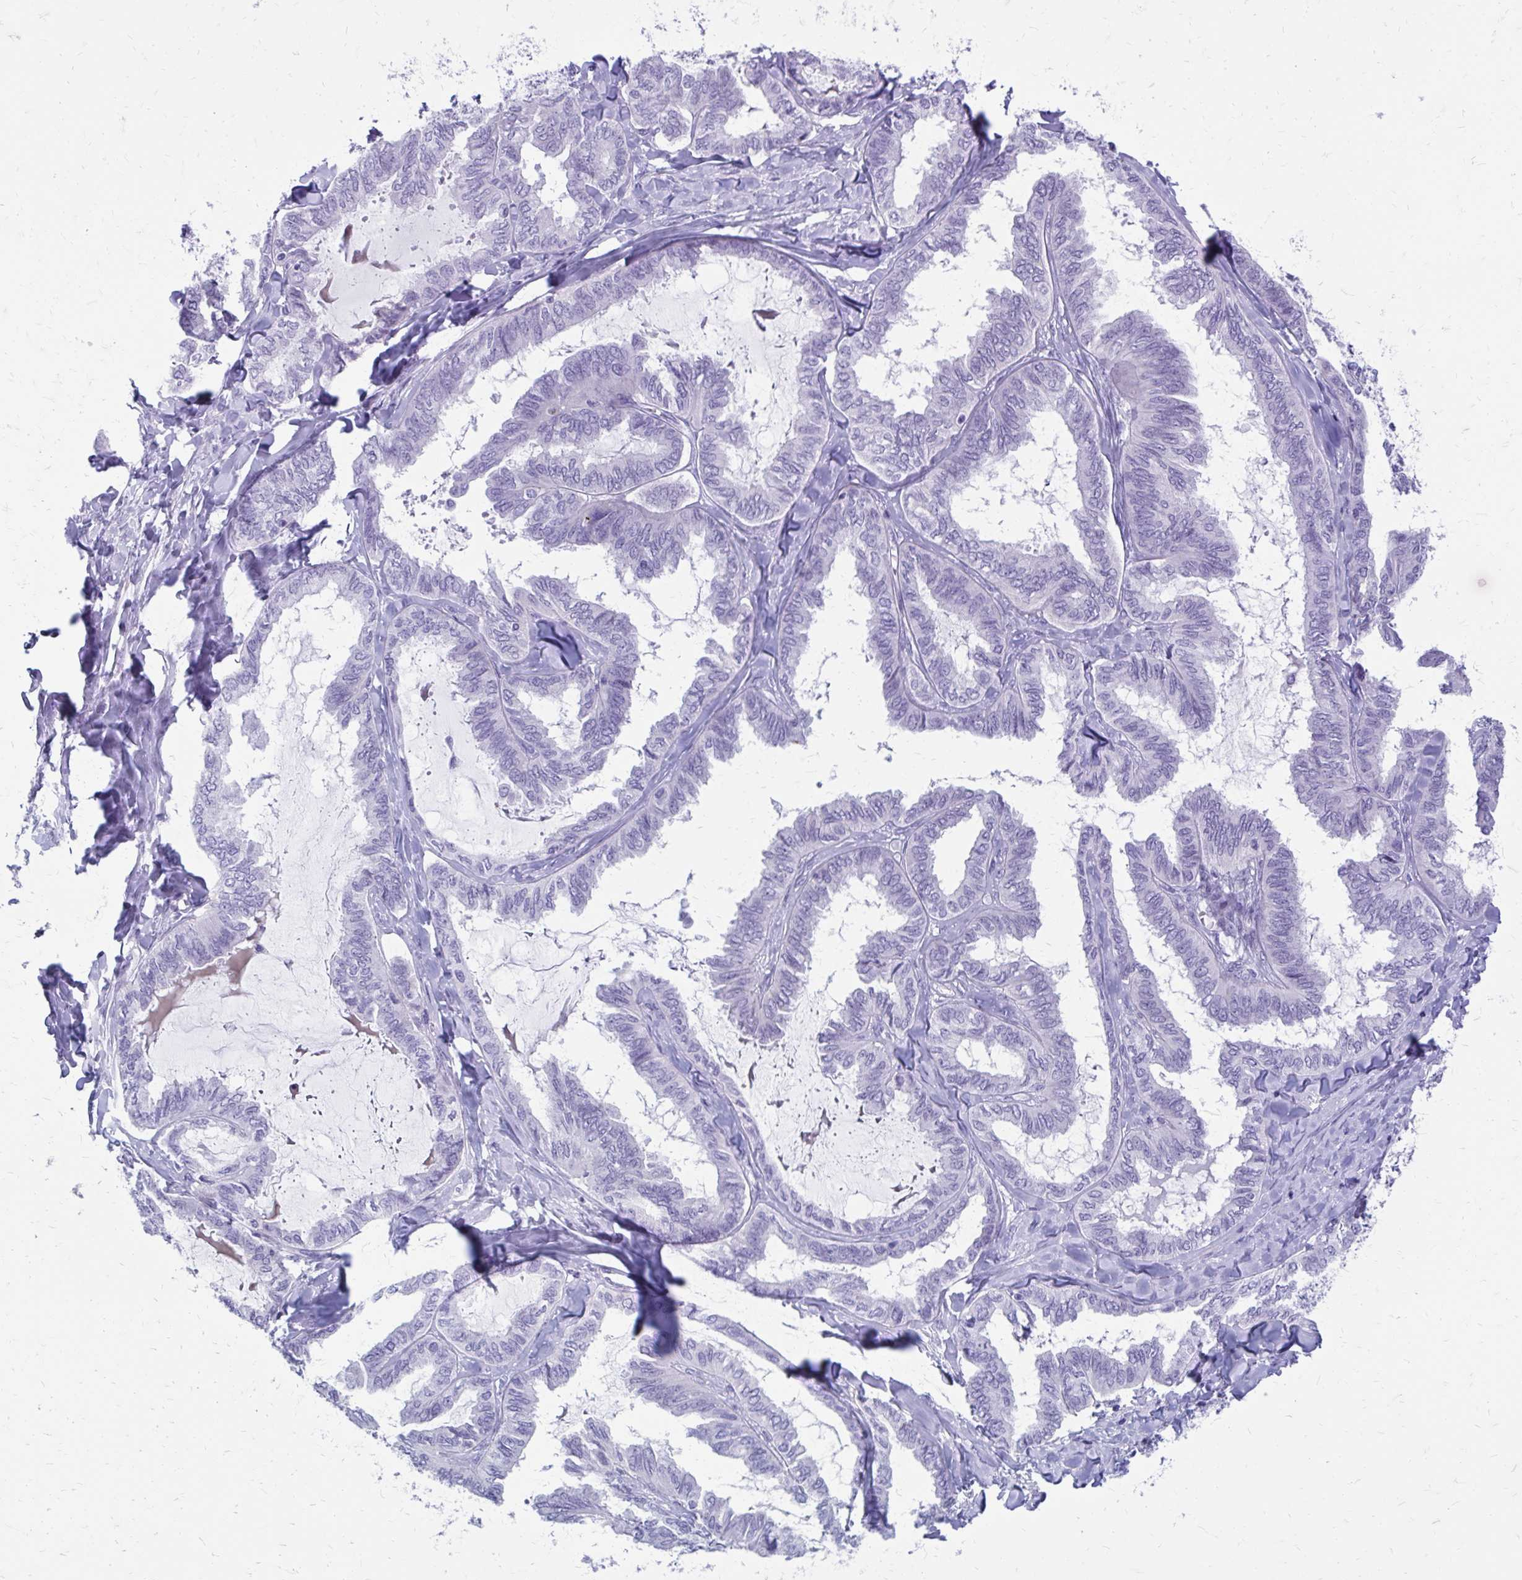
{"staining": {"intensity": "negative", "quantity": "none", "location": "none"}, "tissue": "ovarian cancer", "cell_type": "Tumor cells", "image_type": "cancer", "snomed": [{"axis": "morphology", "description": "Carcinoma, endometroid"}, {"axis": "topography", "description": "Ovary"}], "caption": "This is a micrograph of IHC staining of endometroid carcinoma (ovarian), which shows no staining in tumor cells. Brightfield microscopy of IHC stained with DAB (3,3'-diaminobenzidine) (brown) and hematoxylin (blue), captured at high magnification.", "gene": "LCN15", "patient": {"sex": "female", "age": 70}}